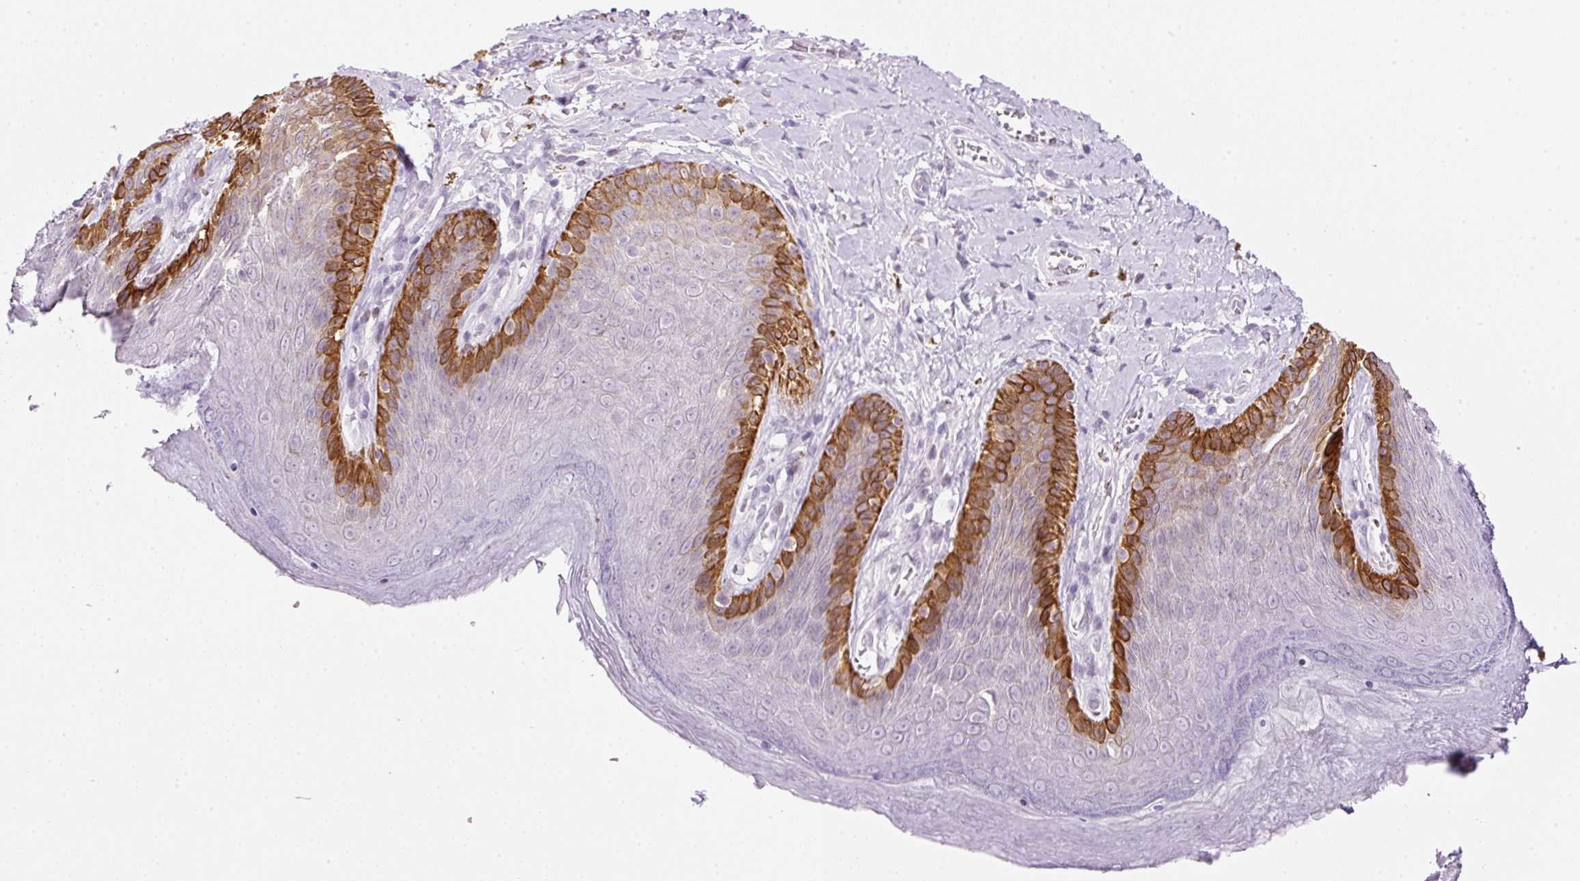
{"staining": {"intensity": "strong", "quantity": "25%-75%", "location": "cytoplasmic/membranous"}, "tissue": "skin", "cell_type": "Epidermal cells", "image_type": "normal", "snomed": [{"axis": "morphology", "description": "Normal tissue, NOS"}, {"axis": "topography", "description": "Anal"}, {"axis": "topography", "description": "Peripheral nerve tissue"}], "caption": "This image exhibits immunohistochemistry (IHC) staining of normal skin, with high strong cytoplasmic/membranous expression in approximately 25%-75% of epidermal cells.", "gene": "SRC", "patient": {"sex": "male", "age": 53}}